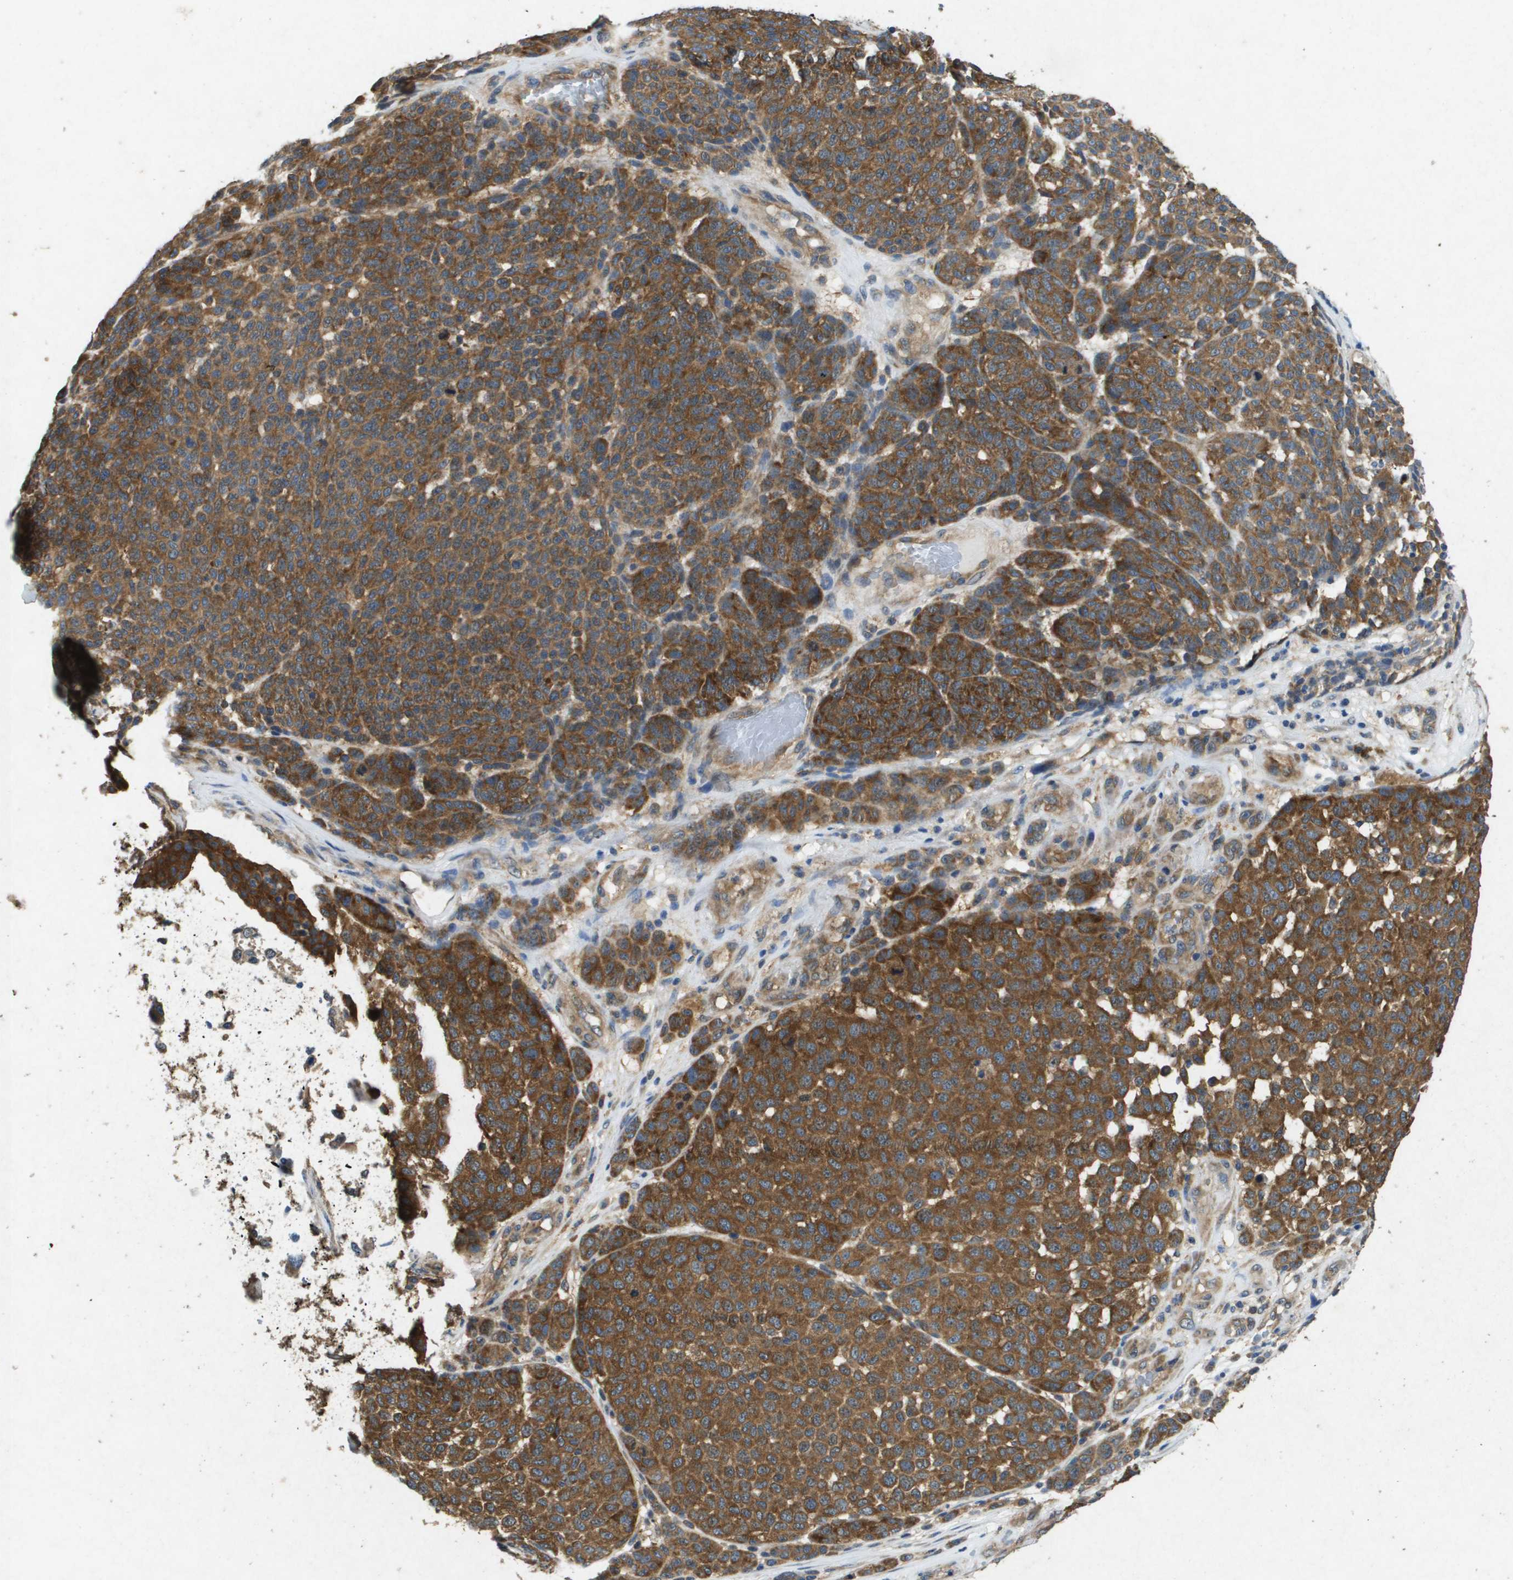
{"staining": {"intensity": "strong", "quantity": ">75%", "location": "cytoplasmic/membranous"}, "tissue": "melanoma", "cell_type": "Tumor cells", "image_type": "cancer", "snomed": [{"axis": "morphology", "description": "Malignant melanoma, NOS"}, {"axis": "topography", "description": "Skin"}], "caption": "Immunohistochemical staining of melanoma displays strong cytoplasmic/membranous protein expression in approximately >75% of tumor cells. The staining was performed using DAB, with brown indicating positive protein expression. Nuclei are stained blue with hematoxylin.", "gene": "PTPRT", "patient": {"sex": "male", "age": 59}}